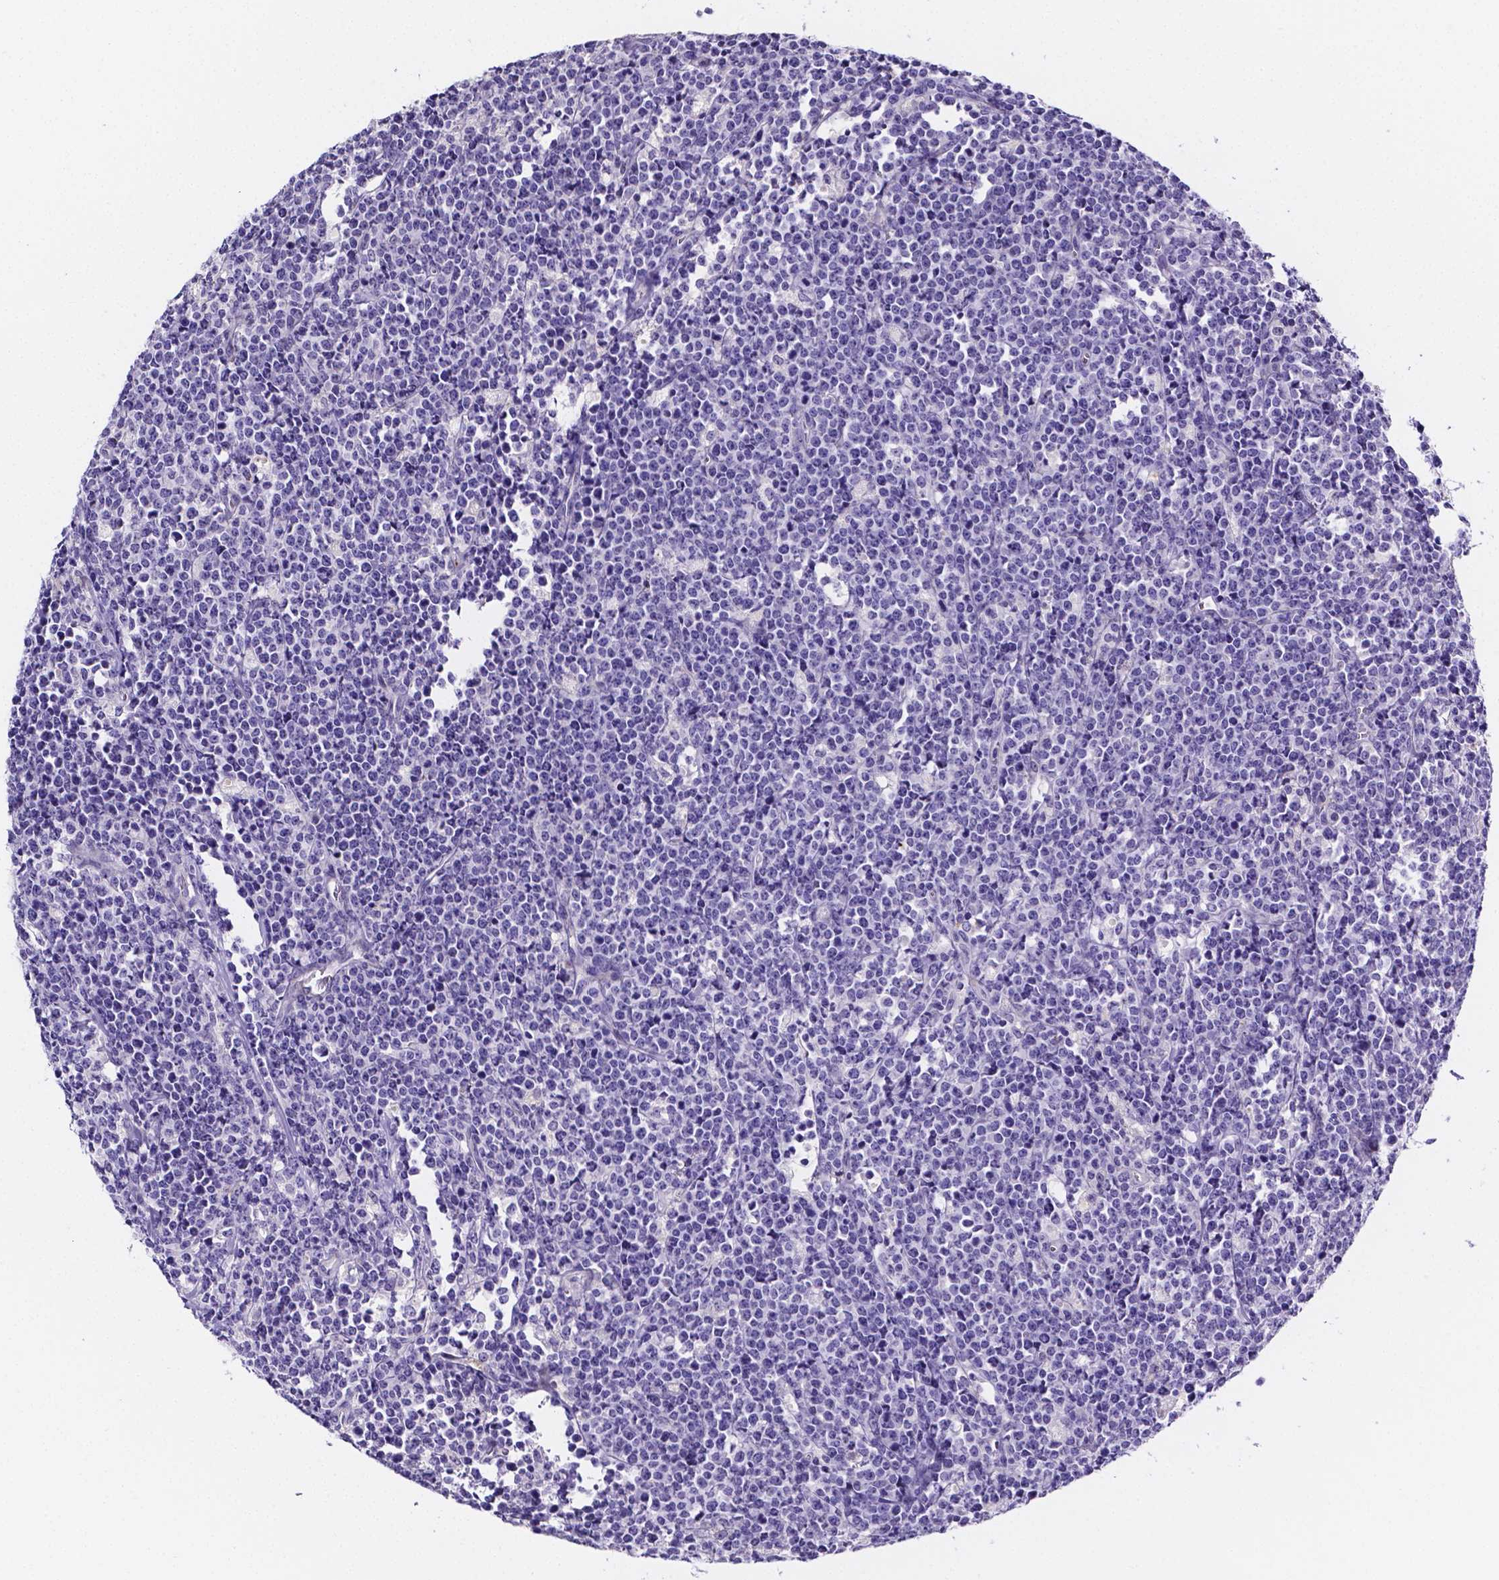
{"staining": {"intensity": "negative", "quantity": "none", "location": "none"}, "tissue": "lymphoma", "cell_type": "Tumor cells", "image_type": "cancer", "snomed": [{"axis": "morphology", "description": "Malignant lymphoma, non-Hodgkin's type, High grade"}, {"axis": "topography", "description": "Small intestine"}], "caption": "This is an immunohistochemistry (IHC) image of human high-grade malignant lymphoma, non-Hodgkin's type. There is no positivity in tumor cells.", "gene": "NRGN", "patient": {"sex": "female", "age": 56}}